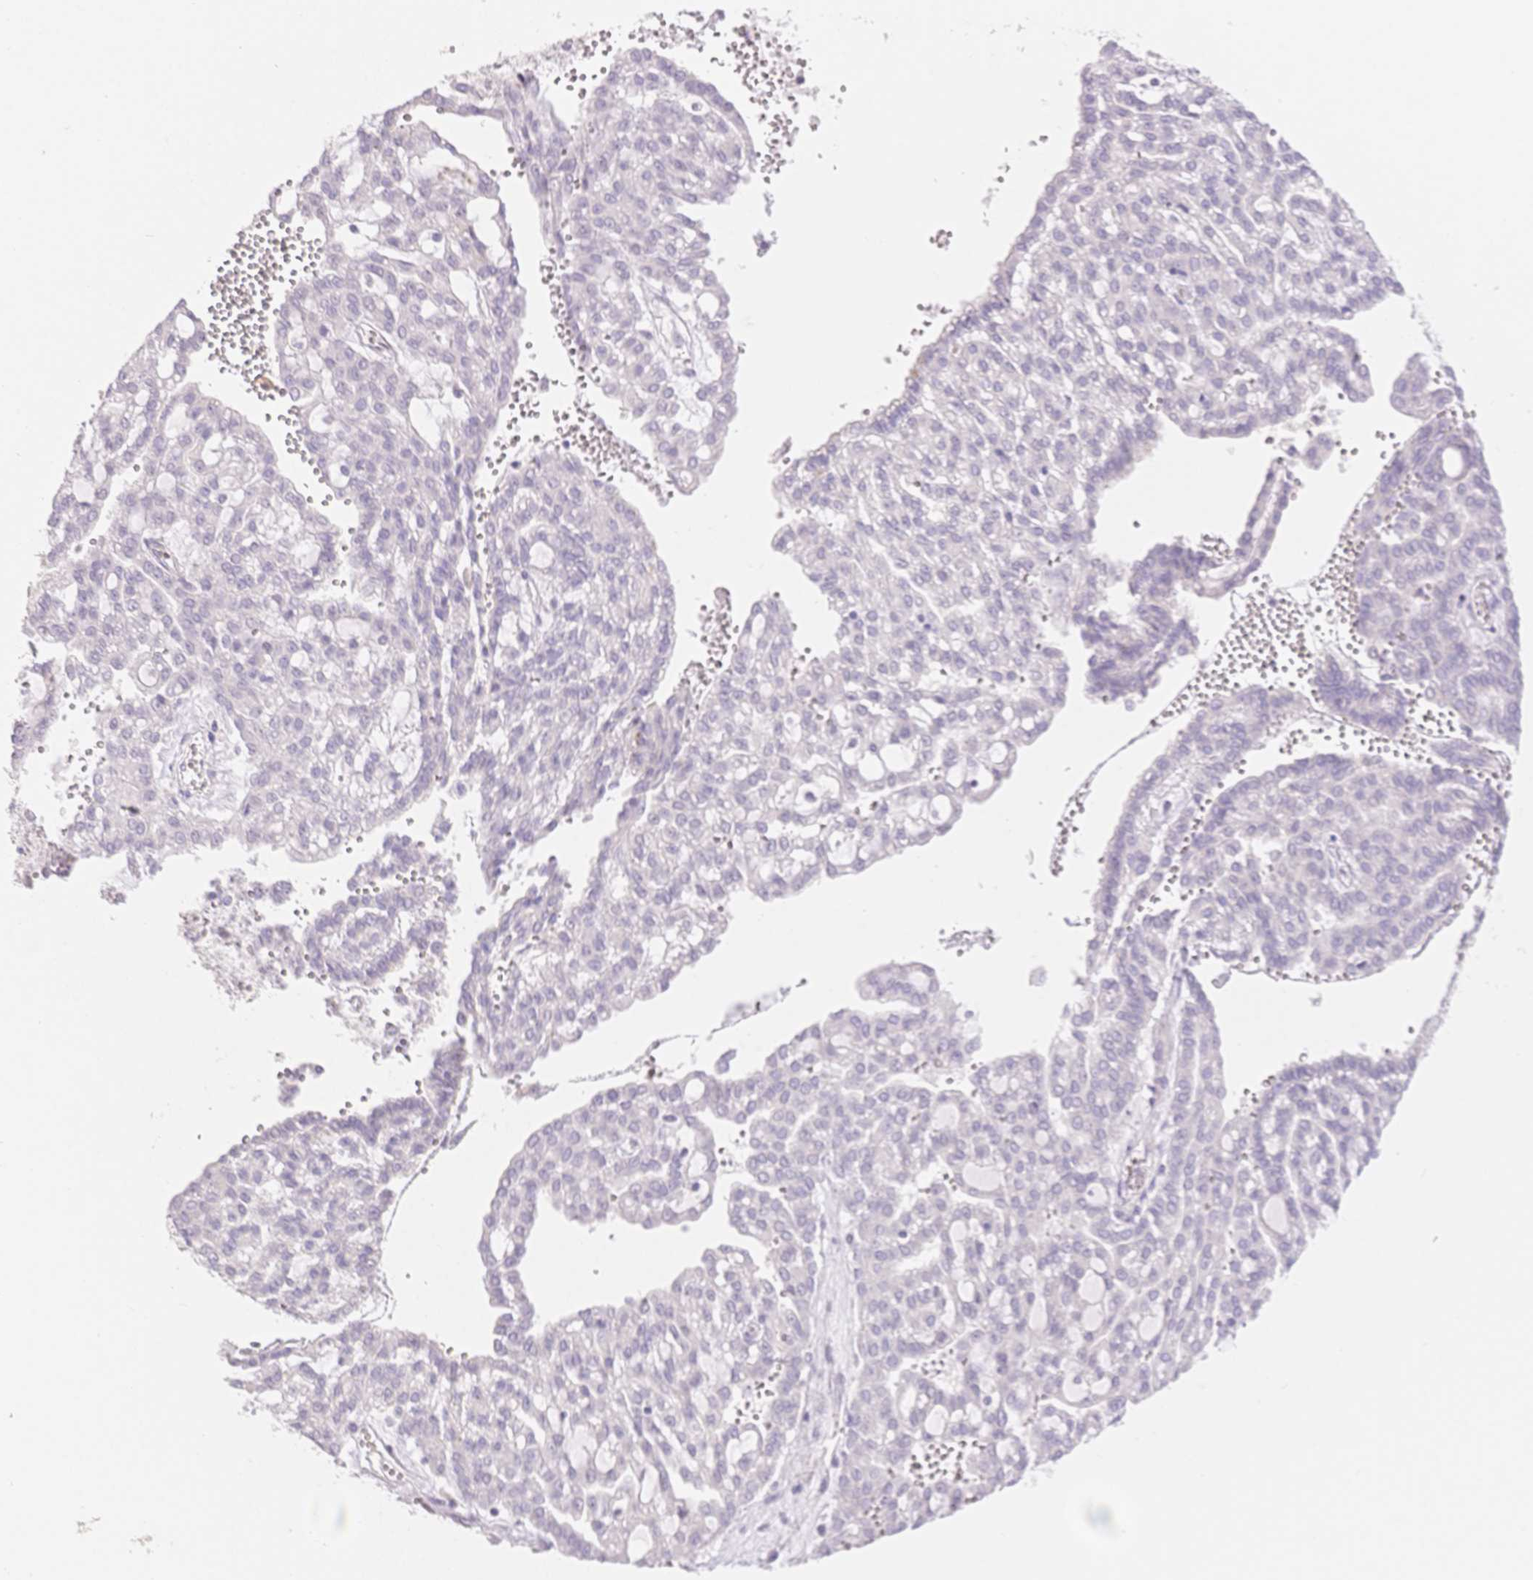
{"staining": {"intensity": "negative", "quantity": "none", "location": "none"}, "tissue": "renal cancer", "cell_type": "Tumor cells", "image_type": "cancer", "snomed": [{"axis": "morphology", "description": "Adenocarcinoma, NOS"}, {"axis": "topography", "description": "Kidney"}], "caption": "The histopathology image exhibits no staining of tumor cells in renal adenocarcinoma. (DAB immunohistochemistry visualized using brightfield microscopy, high magnification).", "gene": "SUV39H2", "patient": {"sex": "male", "age": 63}}